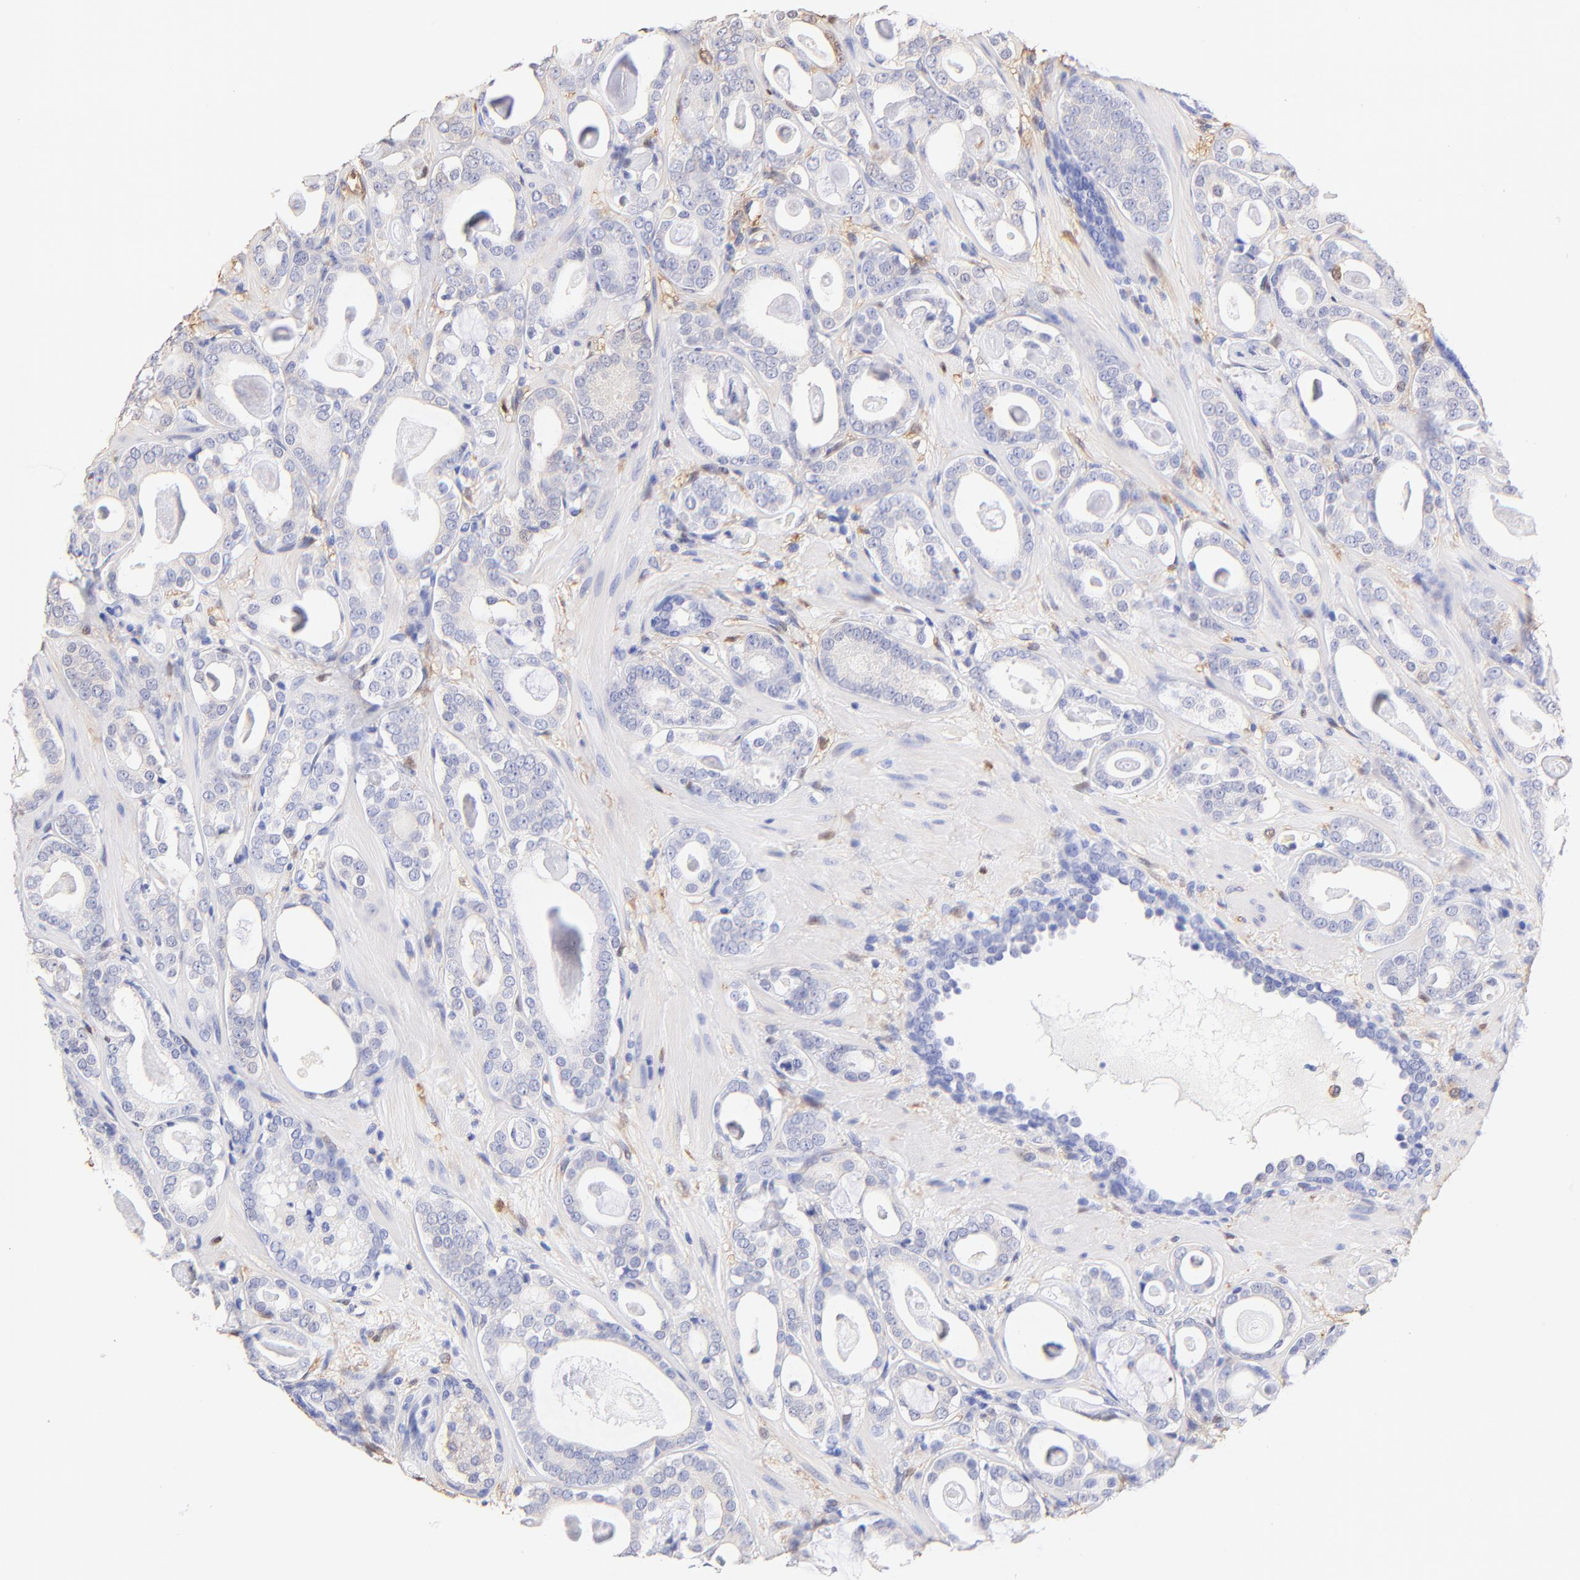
{"staining": {"intensity": "weak", "quantity": "<25%", "location": "cytoplasmic/membranous"}, "tissue": "prostate cancer", "cell_type": "Tumor cells", "image_type": "cancer", "snomed": [{"axis": "morphology", "description": "Adenocarcinoma, Low grade"}, {"axis": "topography", "description": "Prostate"}], "caption": "Immunohistochemical staining of human prostate adenocarcinoma (low-grade) displays no significant expression in tumor cells.", "gene": "ALDH1A1", "patient": {"sex": "male", "age": 57}}